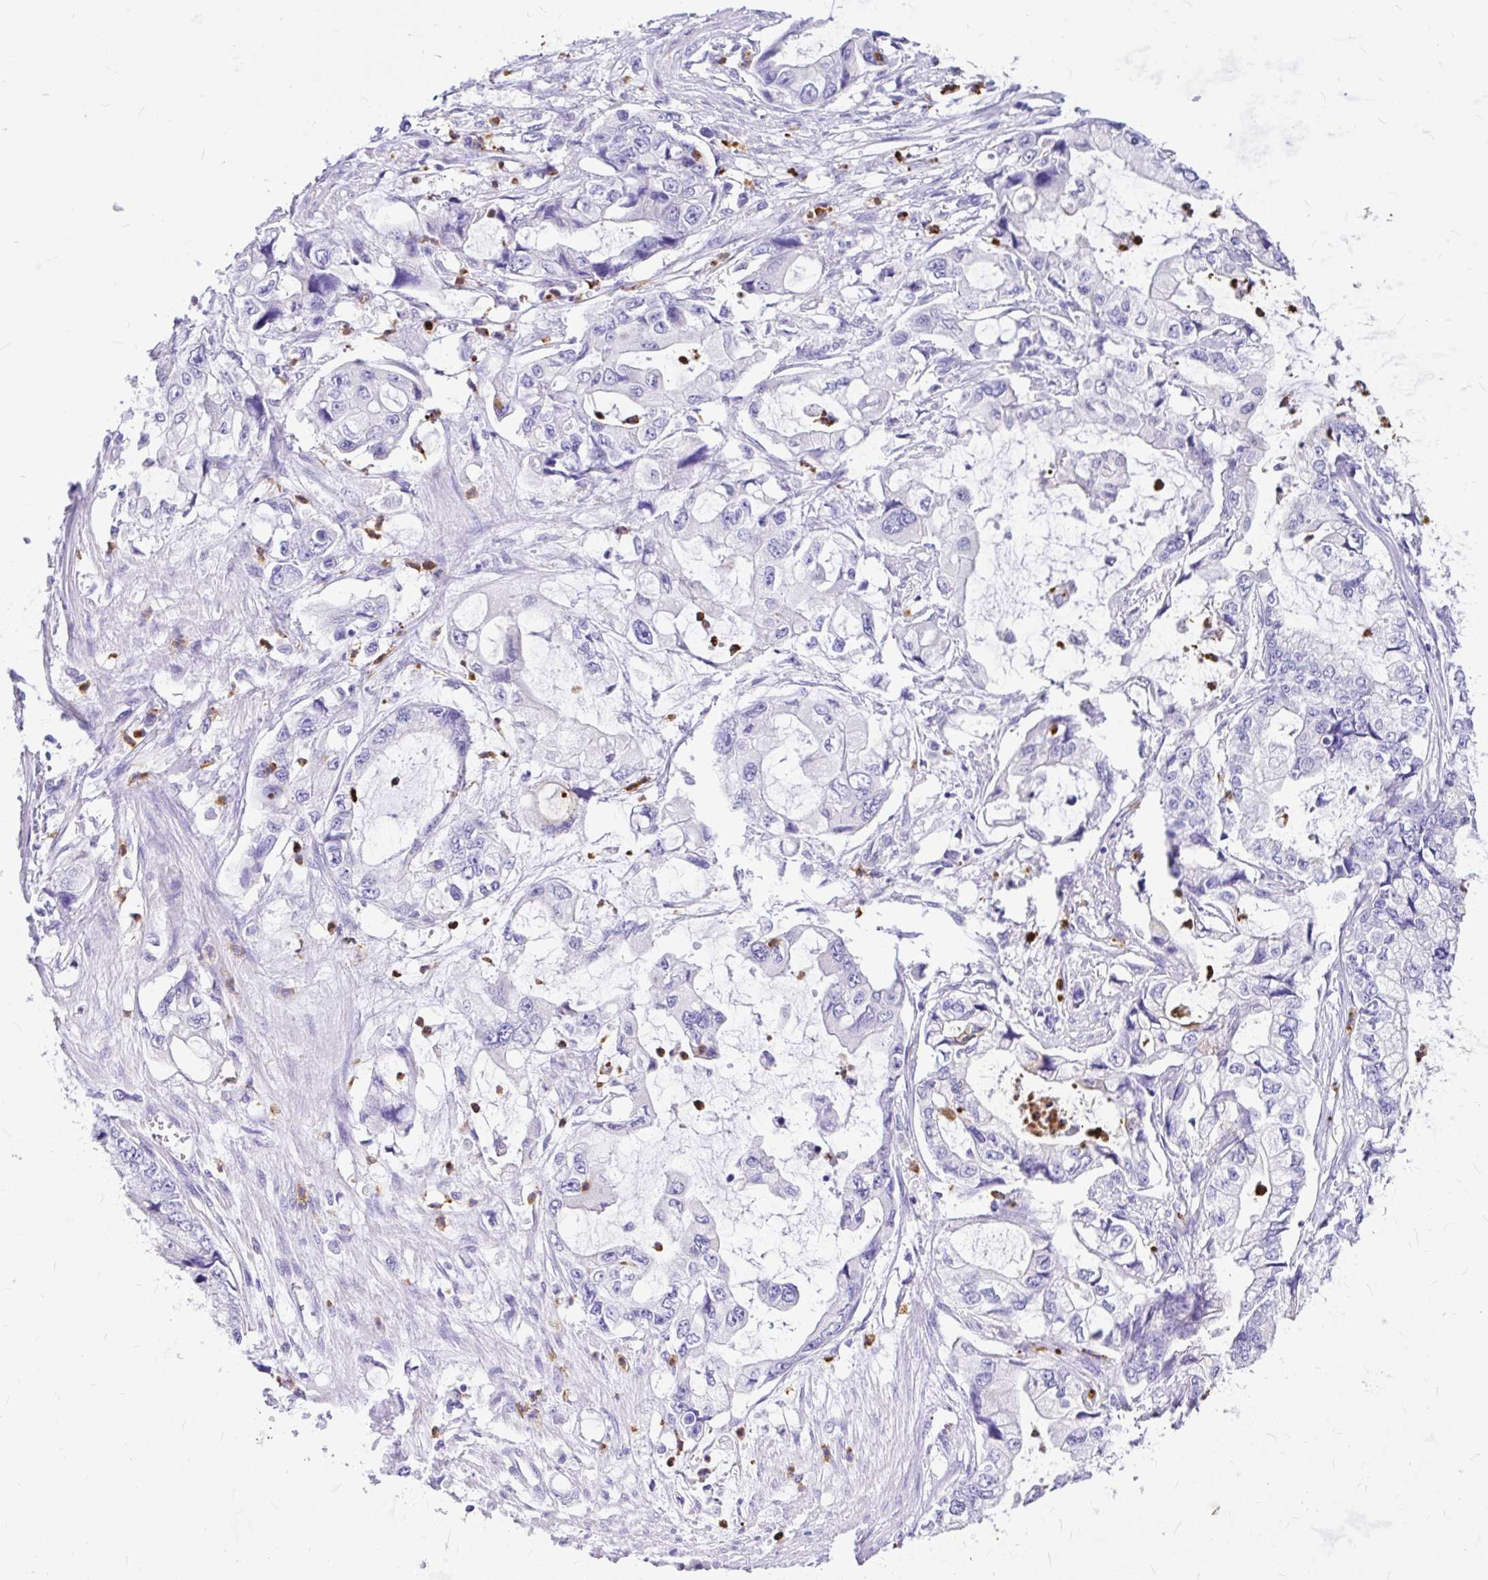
{"staining": {"intensity": "negative", "quantity": "none", "location": "none"}, "tissue": "stomach cancer", "cell_type": "Tumor cells", "image_type": "cancer", "snomed": [{"axis": "morphology", "description": "Adenocarcinoma, NOS"}, {"axis": "topography", "description": "Pancreas"}, {"axis": "topography", "description": "Stomach, upper"}, {"axis": "topography", "description": "Stomach"}], "caption": "The micrograph shows no staining of tumor cells in adenocarcinoma (stomach). Brightfield microscopy of immunohistochemistry stained with DAB (3,3'-diaminobenzidine) (brown) and hematoxylin (blue), captured at high magnification.", "gene": "CLEC1B", "patient": {"sex": "male", "age": 77}}